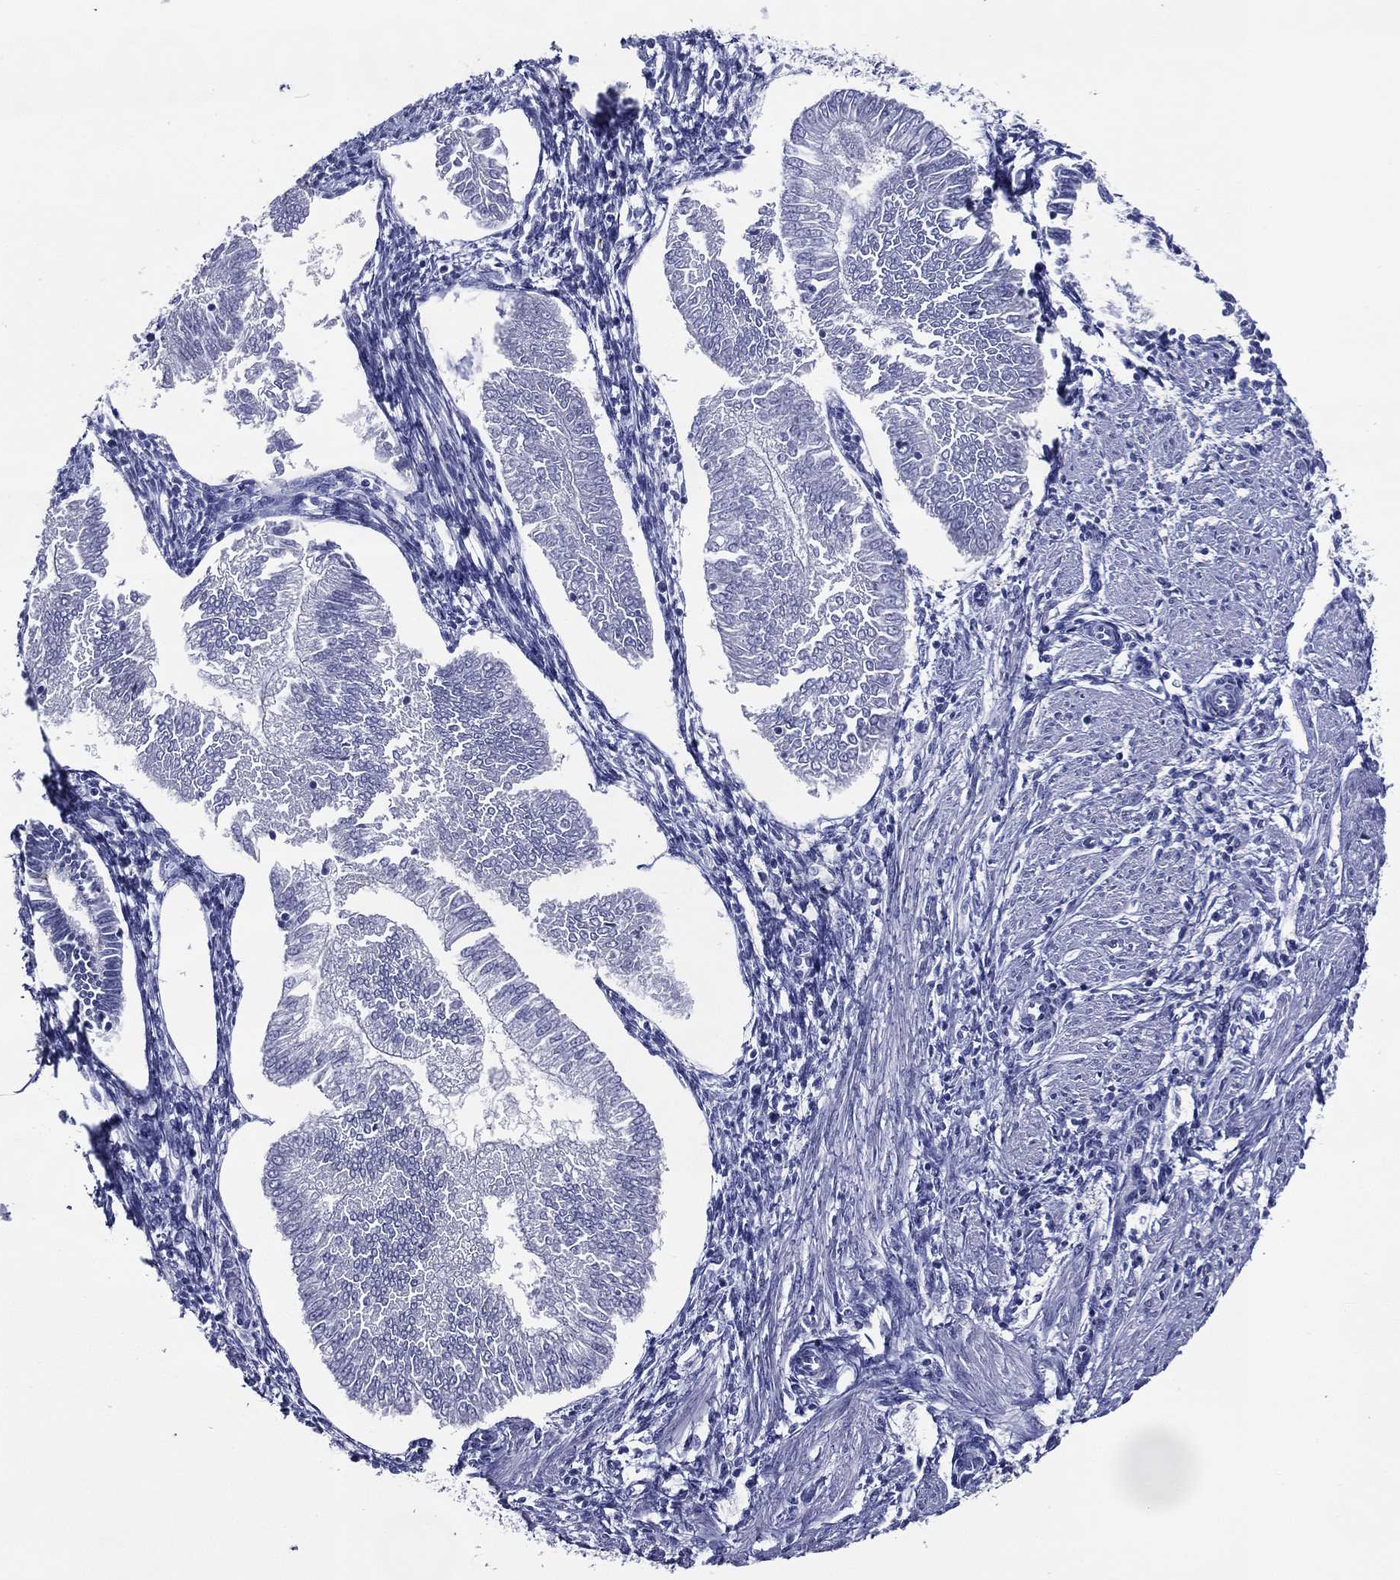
{"staining": {"intensity": "negative", "quantity": "none", "location": "none"}, "tissue": "endometrial cancer", "cell_type": "Tumor cells", "image_type": "cancer", "snomed": [{"axis": "morphology", "description": "Adenocarcinoma, NOS"}, {"axis": "topography", "description": "Endometrium"}], "caption": "Tumor cells are negative for protein expression in human adenocarcinoma (endometrial).", "gene": "ACE2", "patient": {"sex": "female", "age": 53}}